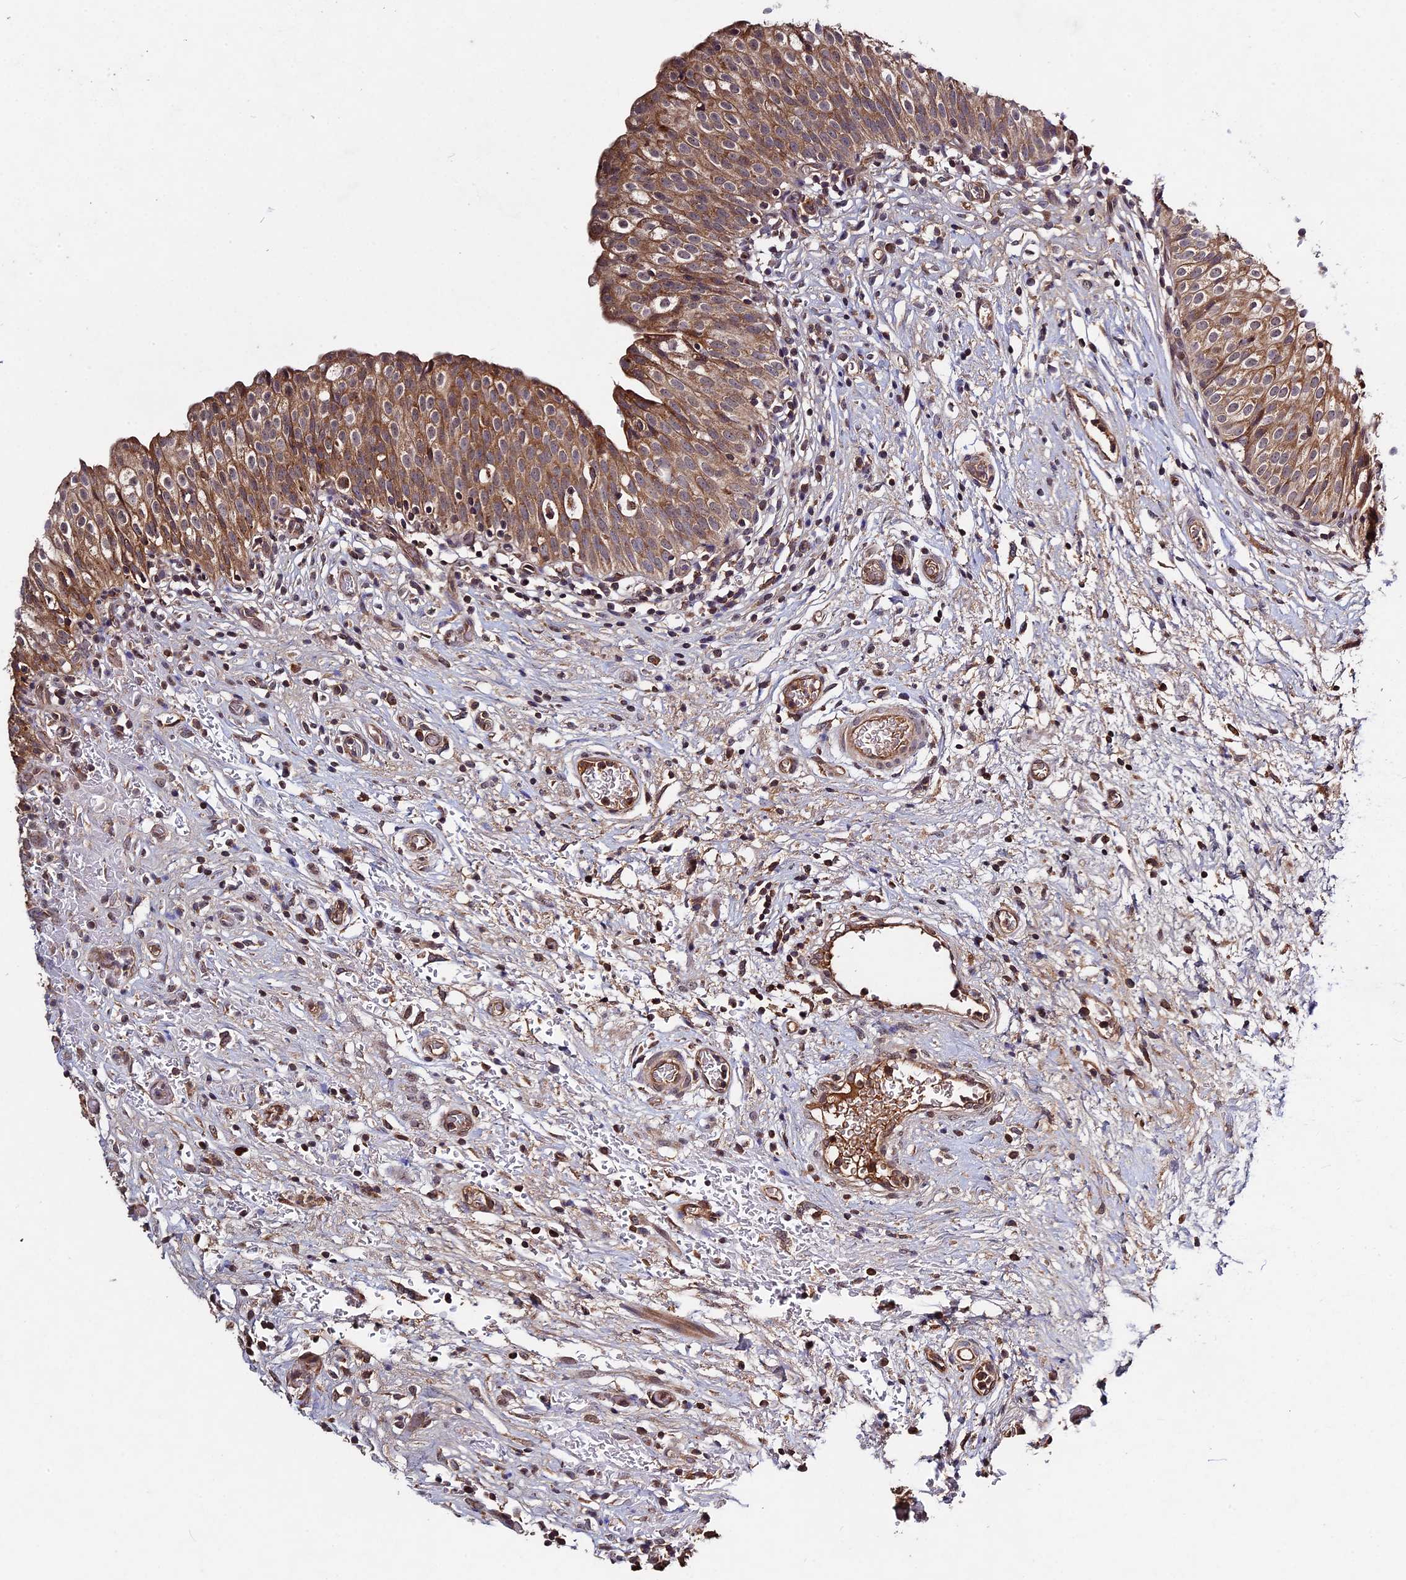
{"staining": {"intensity": "moderate", "quantity": ">75%", "location": "cytoplasmic/membranous"}, "tissue": "urinary bladder", "cell_type": "Urothelial cells", "image_type": "normal", "snomed": [{"axis": "morphology", "description": "Normal tissue, NOS"}, {"axis": "topography", "description": "Urinary bladder"}], "caption": "IHC micrograph of unremarkable urinary bladder: urinary bladder stained using IHC shows medium levels of moderate protein expression localized specifically in the cytoplasmic/membranous of urothelial cells, appearing as a cytoplasmic/membranous brown color.", "gene": "RAB15", "patient": {"sex": "male", "age": 55}}